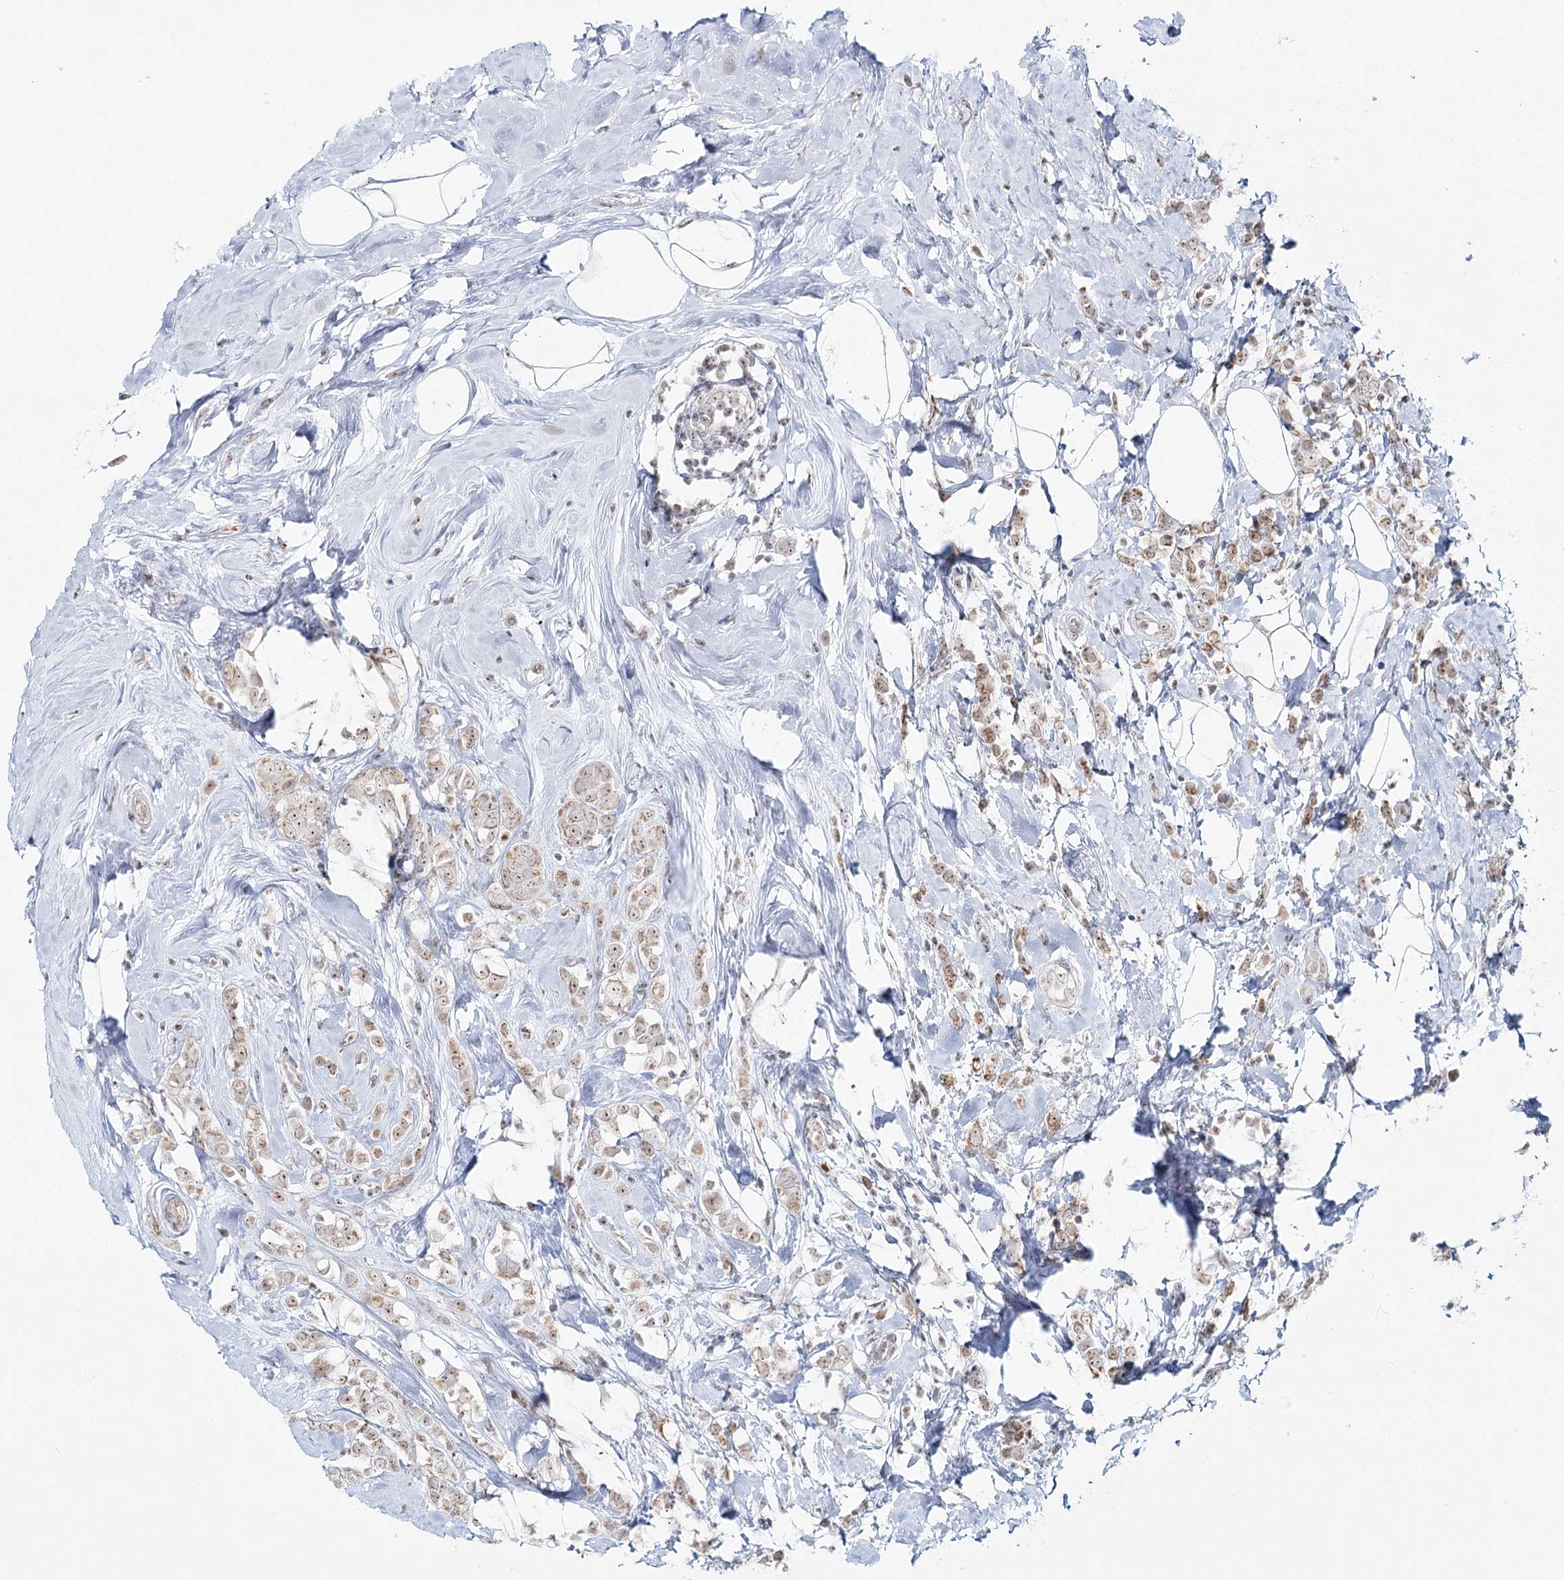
{"staining": {"intensity": "weak", "quantity": ">75%", "location": "cytoplasmic/membranous,nuclear"}, "tissue": "breast cancer", "cell_type": "Tumor cells", "image_type": "cancer", "snomed": [{"axis": "morphology", "description": "Lobular carcinoma"}, {"axis": "topography", "description": "Breast"}], "caption": "Breast cancer (lobular carcinoma) was stained to show a protein in brown. There is low levels of weak cytoplasmic/membranous and nuclear positivity in about >75% of tumor cells. (brown staining indicates protein expression, while blue staining denotes nuclei).", "gene": "ATAD1", "patient": {"sex": "female", "age": 47}}